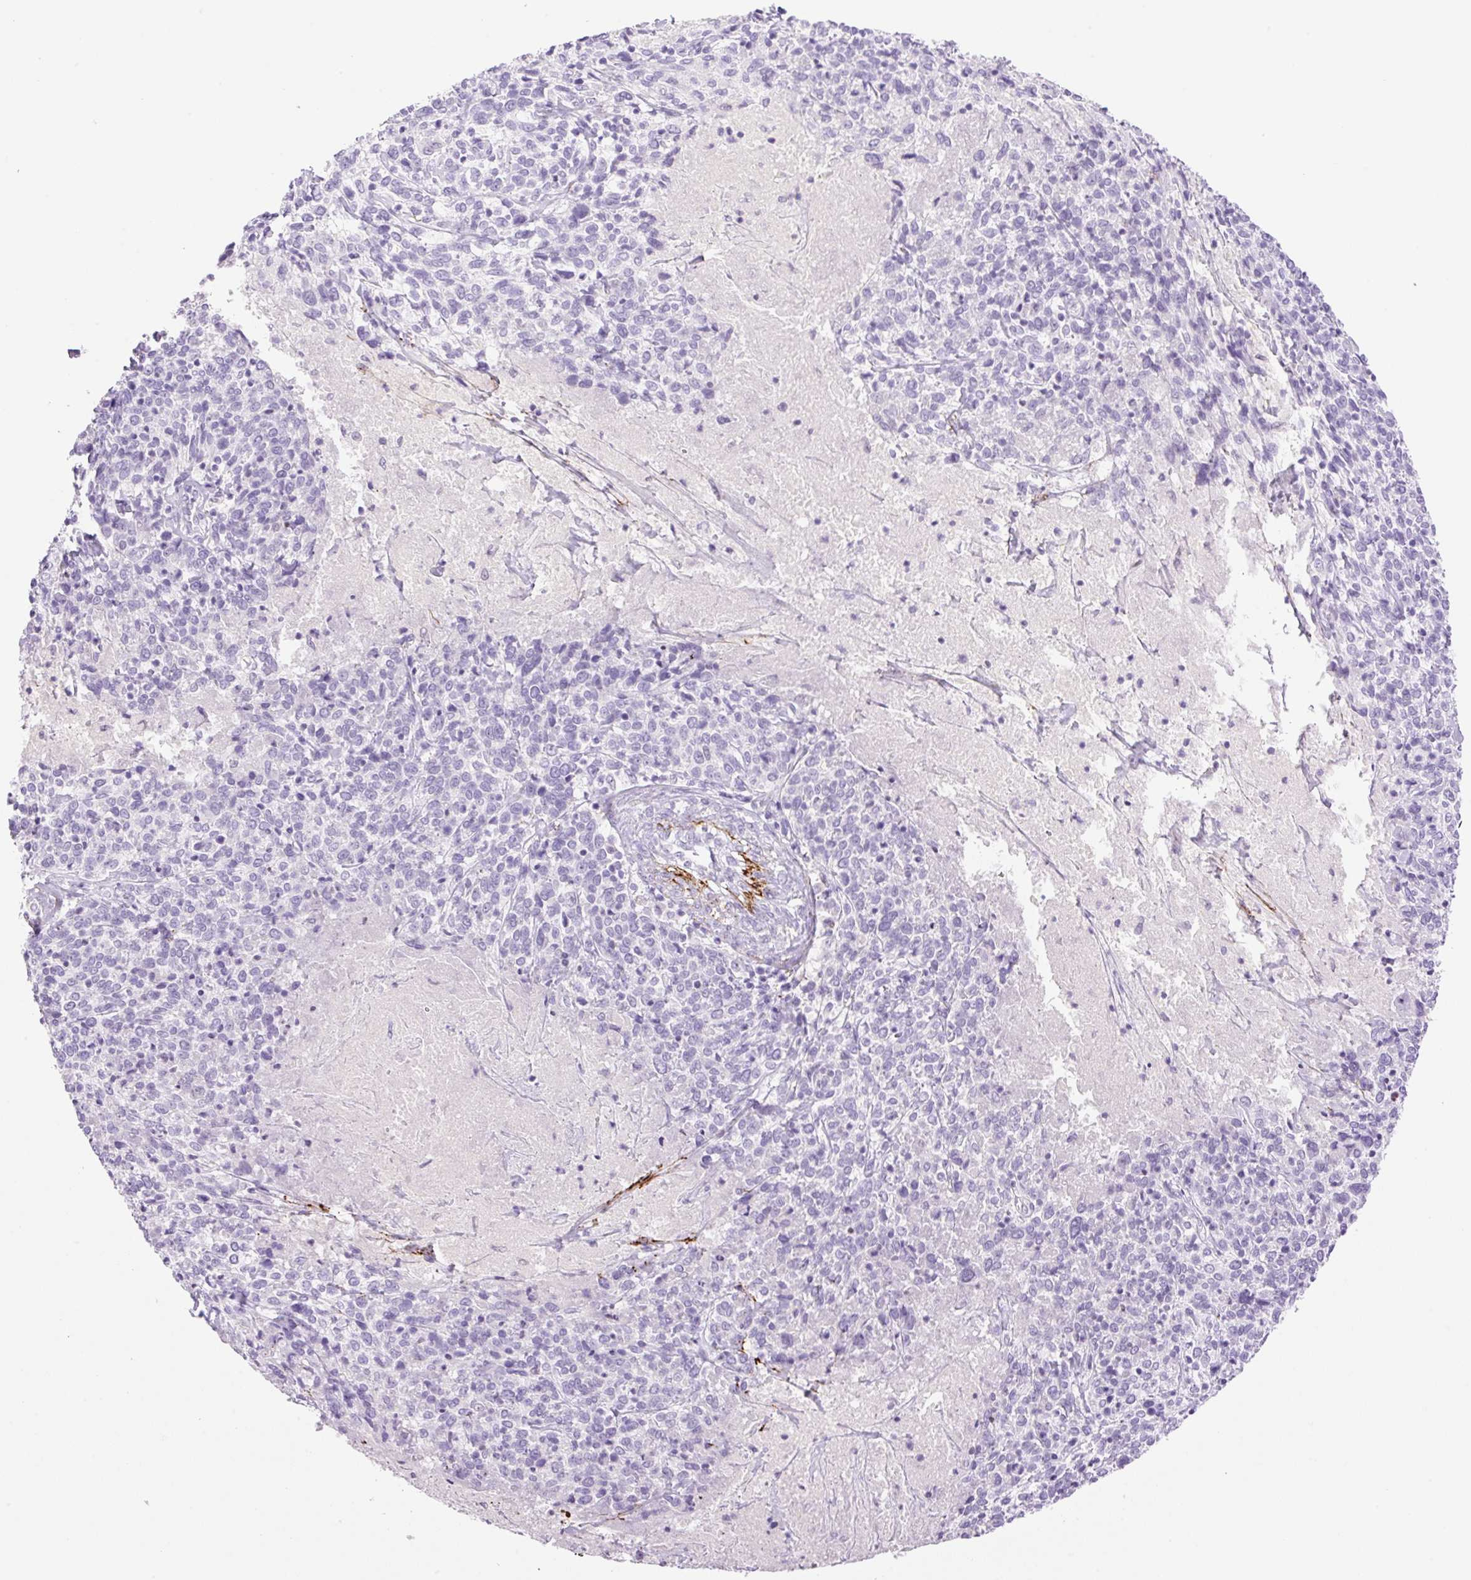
{"staining": {"intensity": "negative", "quantity": "none", "location": "none"}, "tissue": "cervical cancer", "cell_type": "Tumor cells", "image_type": "cancer", "snomed": [{"axis": "morphology", "description": "Squamous cell carcinoma, NOS"}, {"axis": "topography", "description": "Cervix"}], "caption": "Human cervical cancer (squamous cell carcinoma) stained for a protein using immunohistochemistry exhibits no expression in tumor cells.", "gene": "SP140L", "patient": {"sex": "female", "age": 46}}